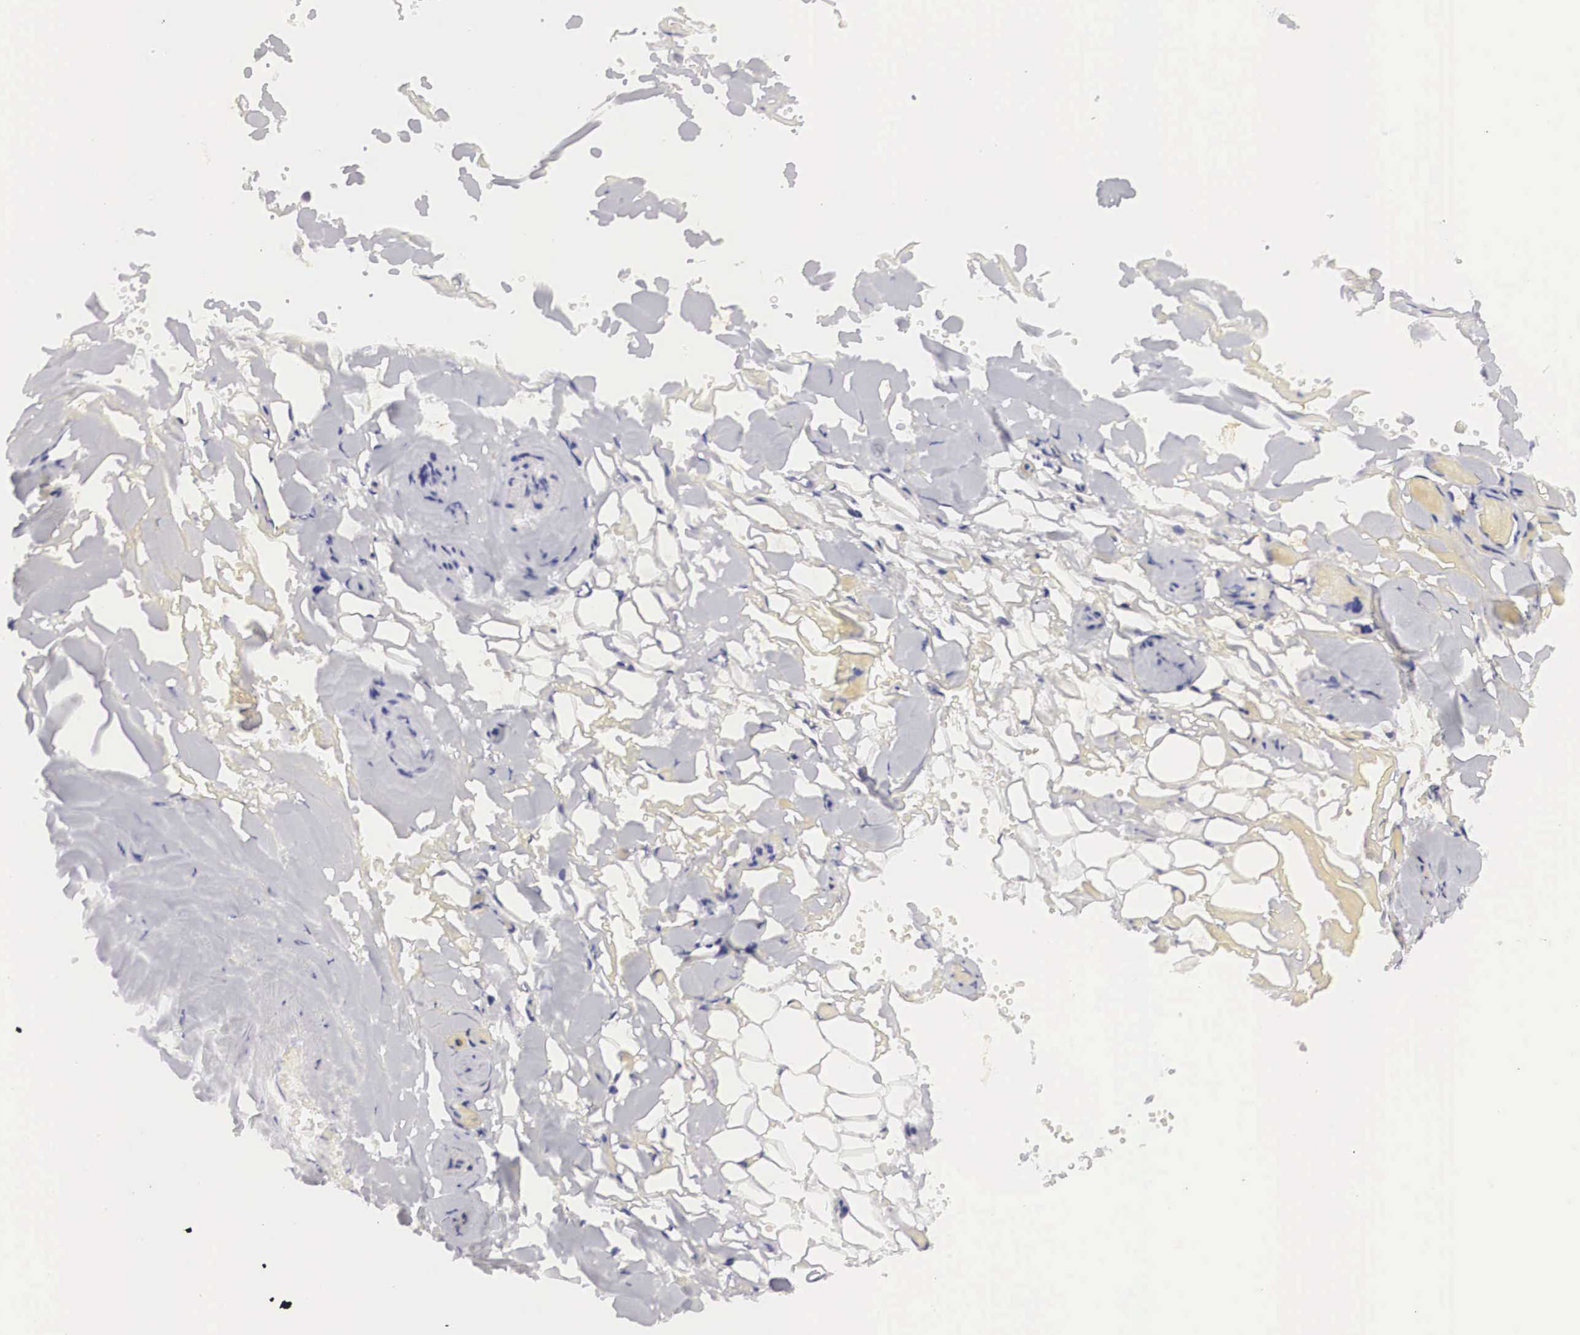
{"staining": {"intensity": "negative", "quantity": "none", "location": "none"}, "tissue": "salivary gland", "cell_type": "Glandular cells", "image_type": "normal", "snomed": [{"axis": "morphology", "description": "Normal tissue, NOS"}, {"axis": "topography", "description": "Salivary gland"}, {"axis": "topography", "description": "Peripheral nerve tissue"}], "caption": "Salivary gland was stained to show a protein in brown. There is no significant positivity in glandular cells.", "gene": "TYR", "patient": {"sex": "male", "age": 62}}